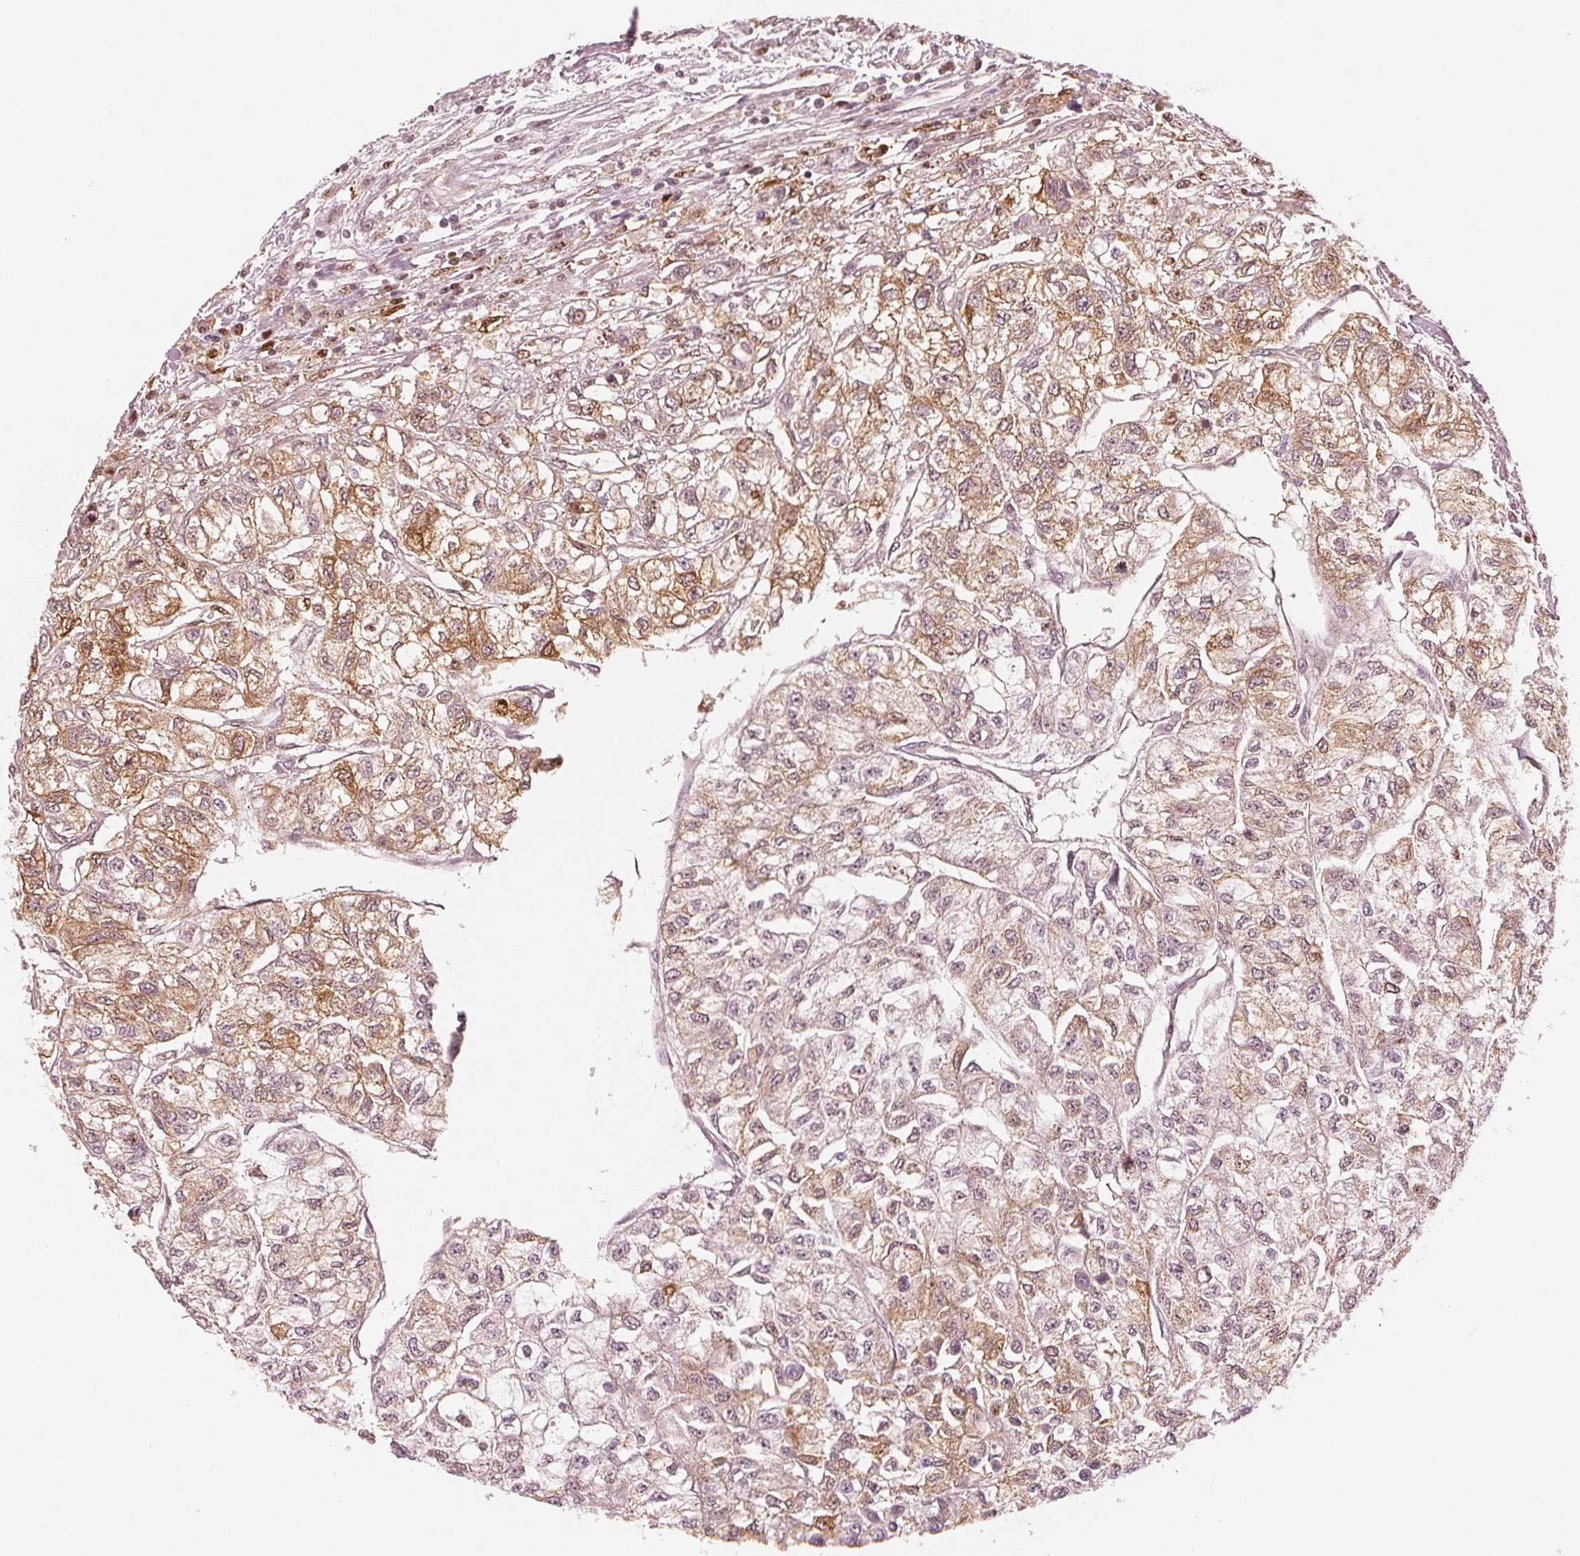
{"staining": {"intensity": "moderate", "quantity": "25%-75%", "location": "cytoplasmic/membranous,nuclear"}, "tissue": "renal cancer", "cell_type": "Tumor cells", "image_type": "cancer", "snomed": [{"axis": "morphology", "description": "Adenocarcinoma, NOS"}, {"axis": "topography", "description": "Kidney"}], "caption": "A histopathology image of human renal cancer (adenocarcinoma) stained for a protein displays moderate cytoplasmic/membranous and nuclear brown staining in tumor cells.", "gene": "SQSTM1", "patient": {"sex": "male", "age": 56}}